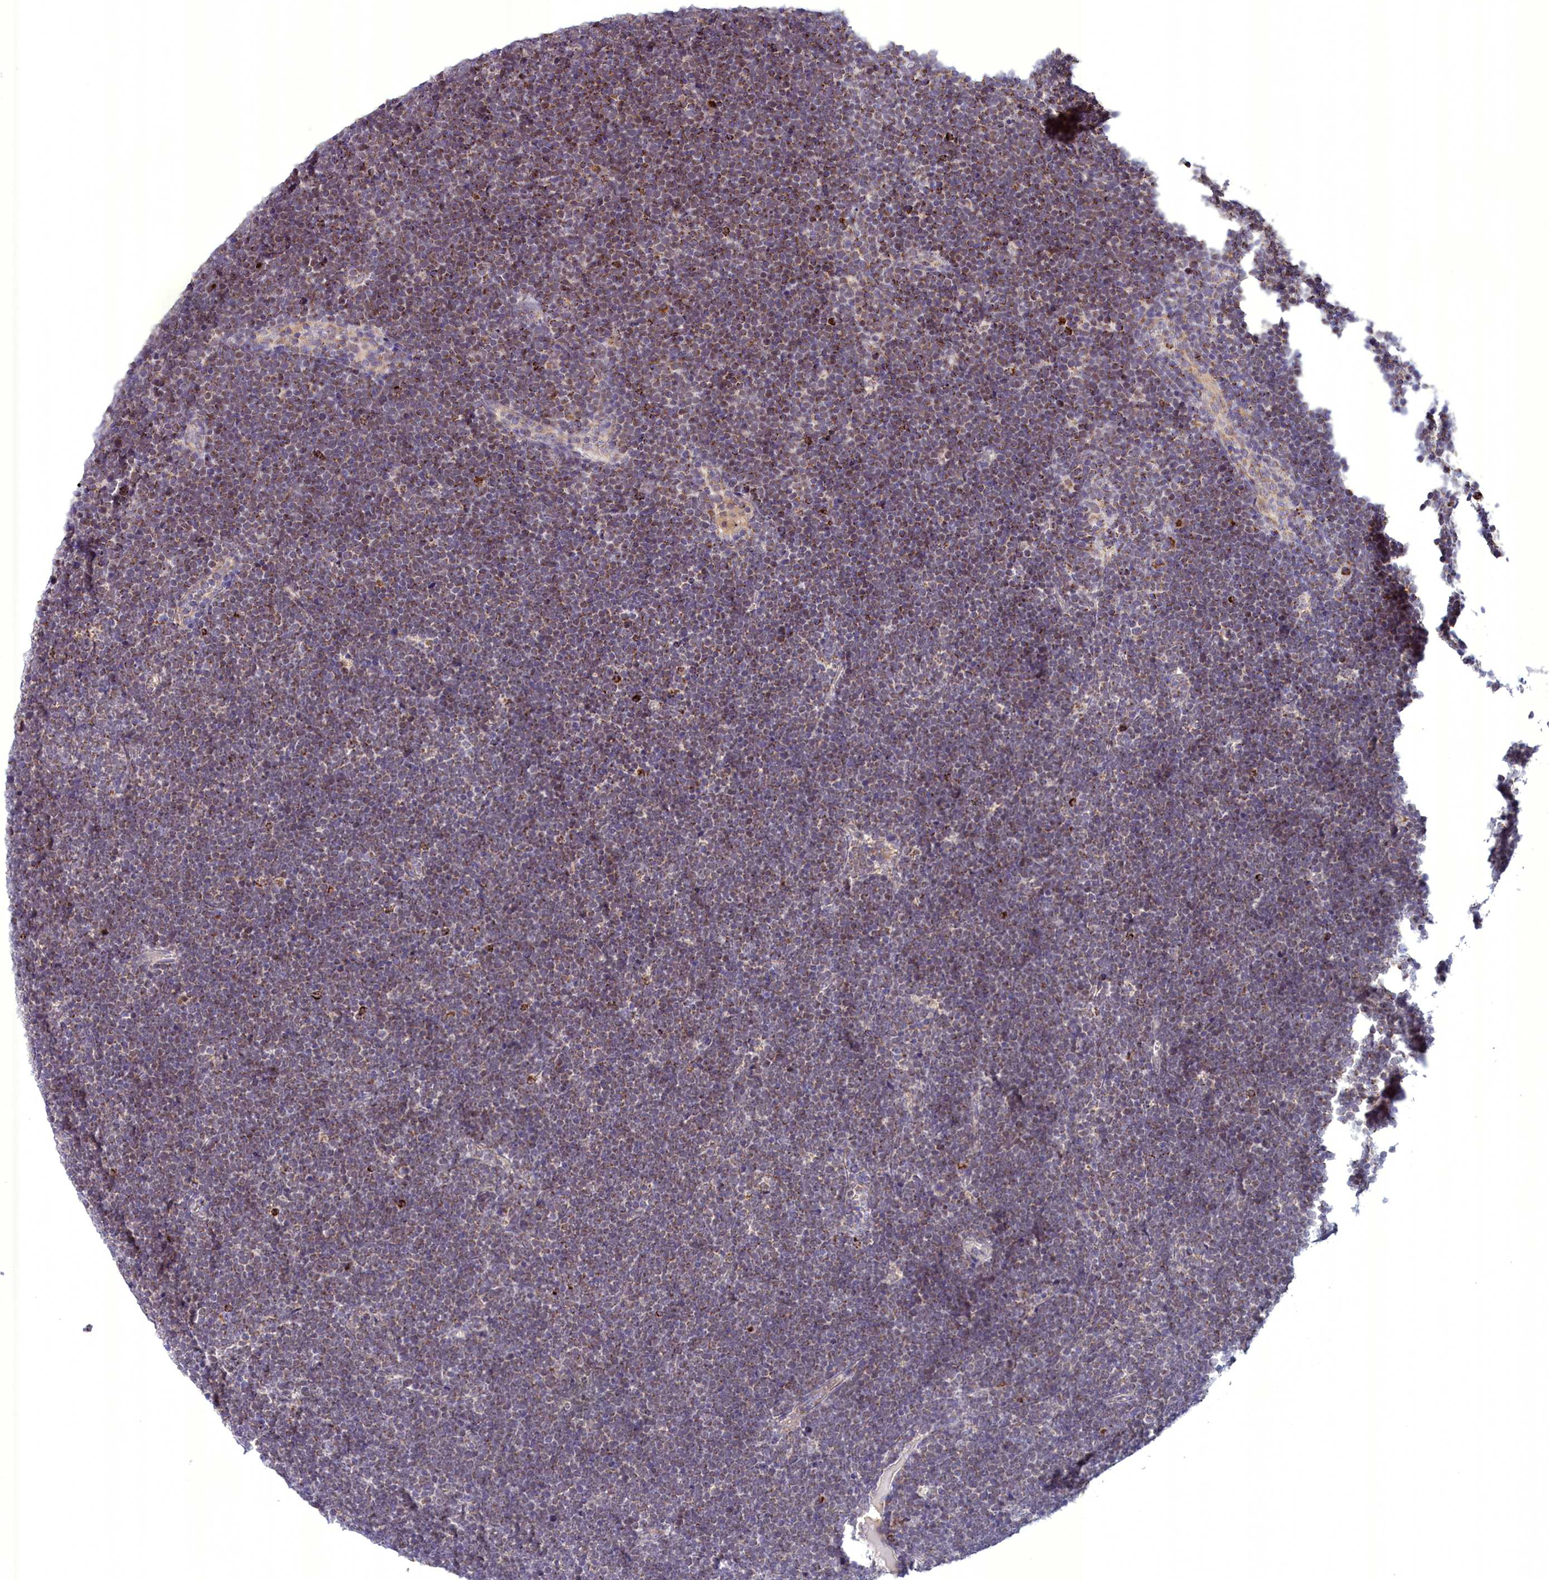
{"staining": {"intensity": "moderate", "quantity": ">75%", "location": "cytoplasmic/membranous"}, "tissue": "lymphoma", "cell_type": "Tumor cells", "image_type": "cancer", "snomed": [{"axis": "morphology", "description": "Malignant lymphoma, non-Hodgkin's type, High grade"}, {"axis": "topography", "description": "Lymph node"}], "caption": "Protein analysis of lymphoma tissue displays moderate cytoplasmic/membranous expression in about >75% of tumor cells.", "gene": "FAM149B1", "patient": {"sex": "male", "age": 13}}